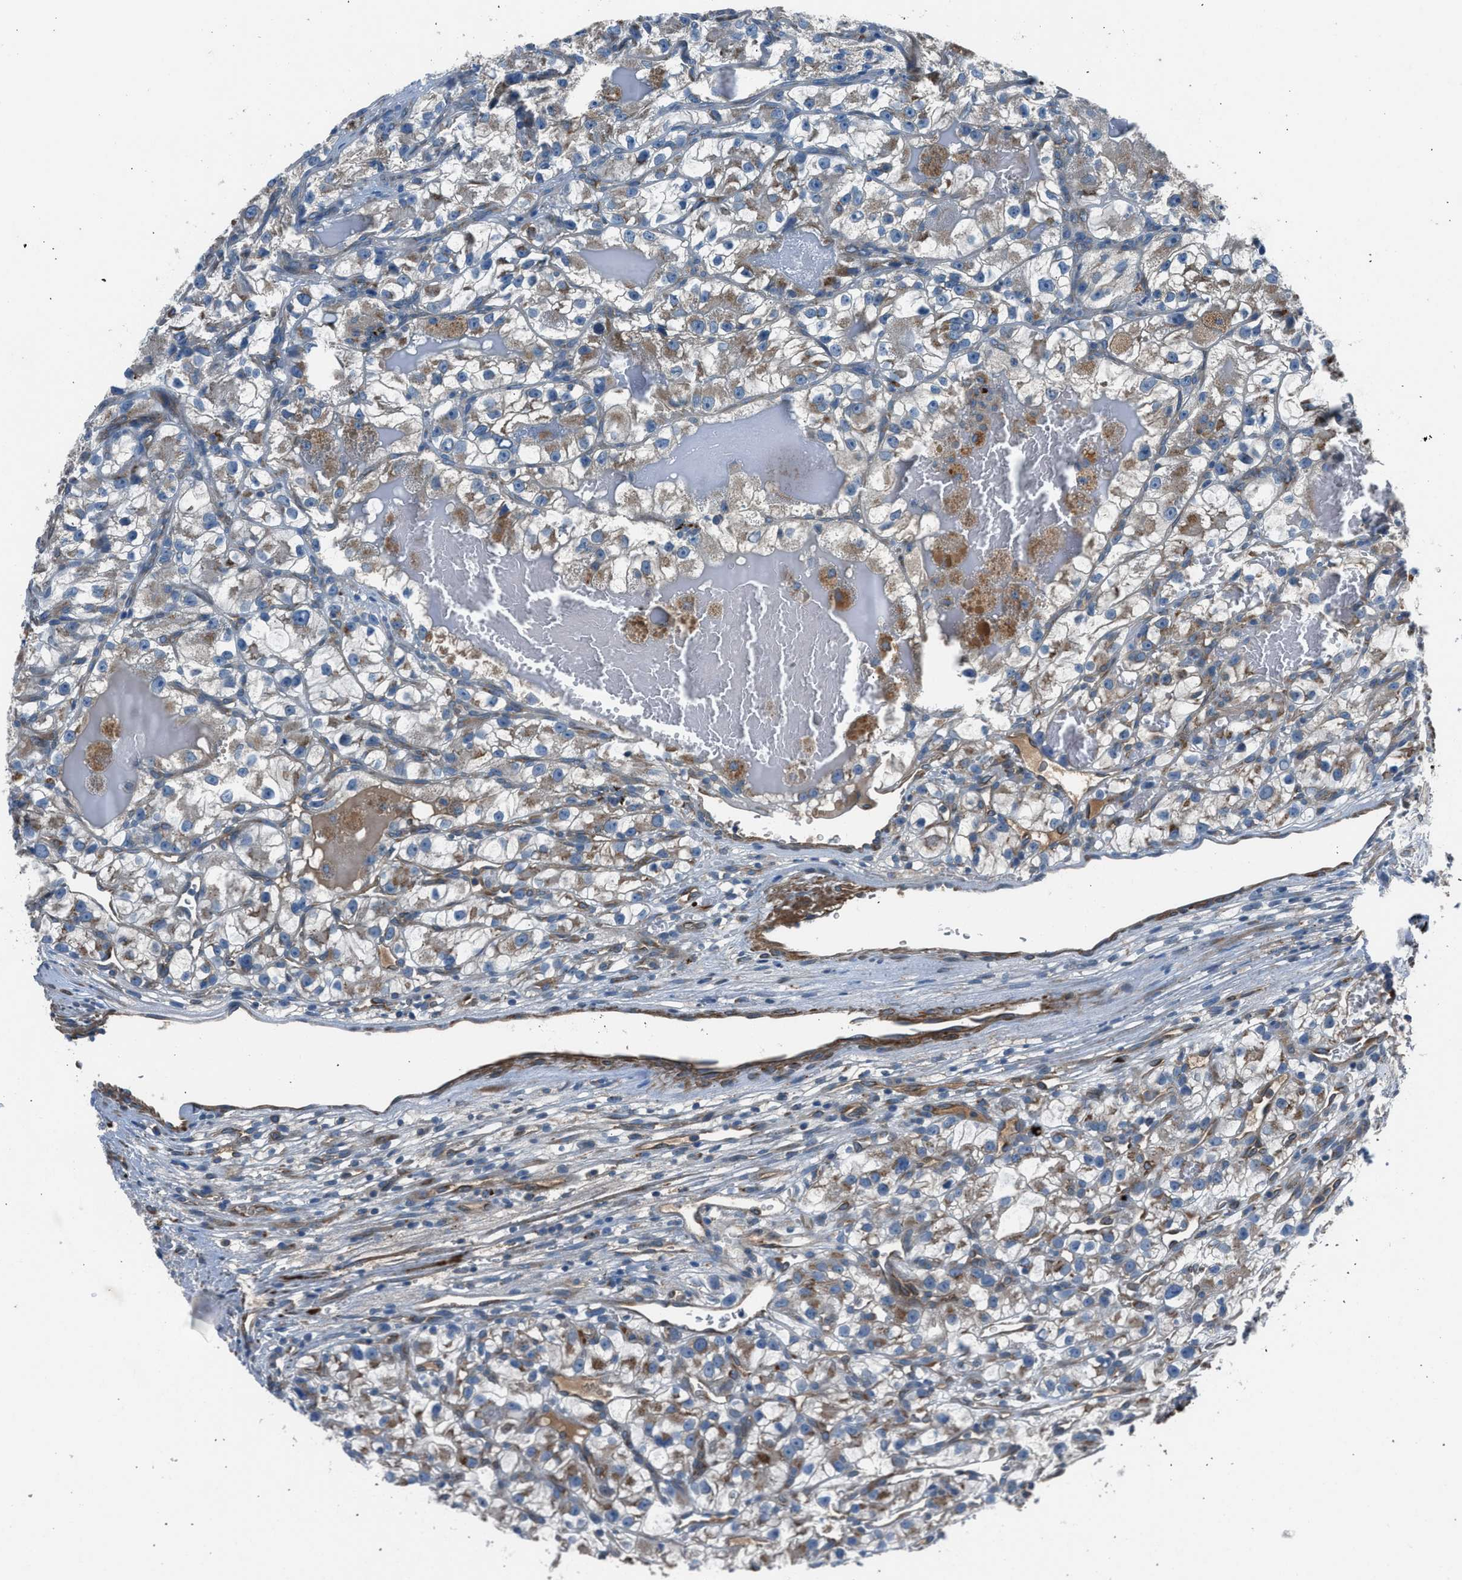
{"staining": {"intensity": "moderate", "quantity": "25%-75%", "location": "cytoplasmic/membranous"}, "tissue": "renal cancer", "cell_type": "Tumor cells", "image_type": "cancer", "snomed": [{"axis": "morphology", "description": "Adenocarcinoma, NOS"}, {"axis": "topography", "description": "Kidney"}], "caption": "Renal cancer (adenocarcinoma) stained for a protein displays moderate cytoplasmic/membranous positivity in tumor cells.", "gene": "LMBR1", "patient": {"sex": "female", "age": 57}}